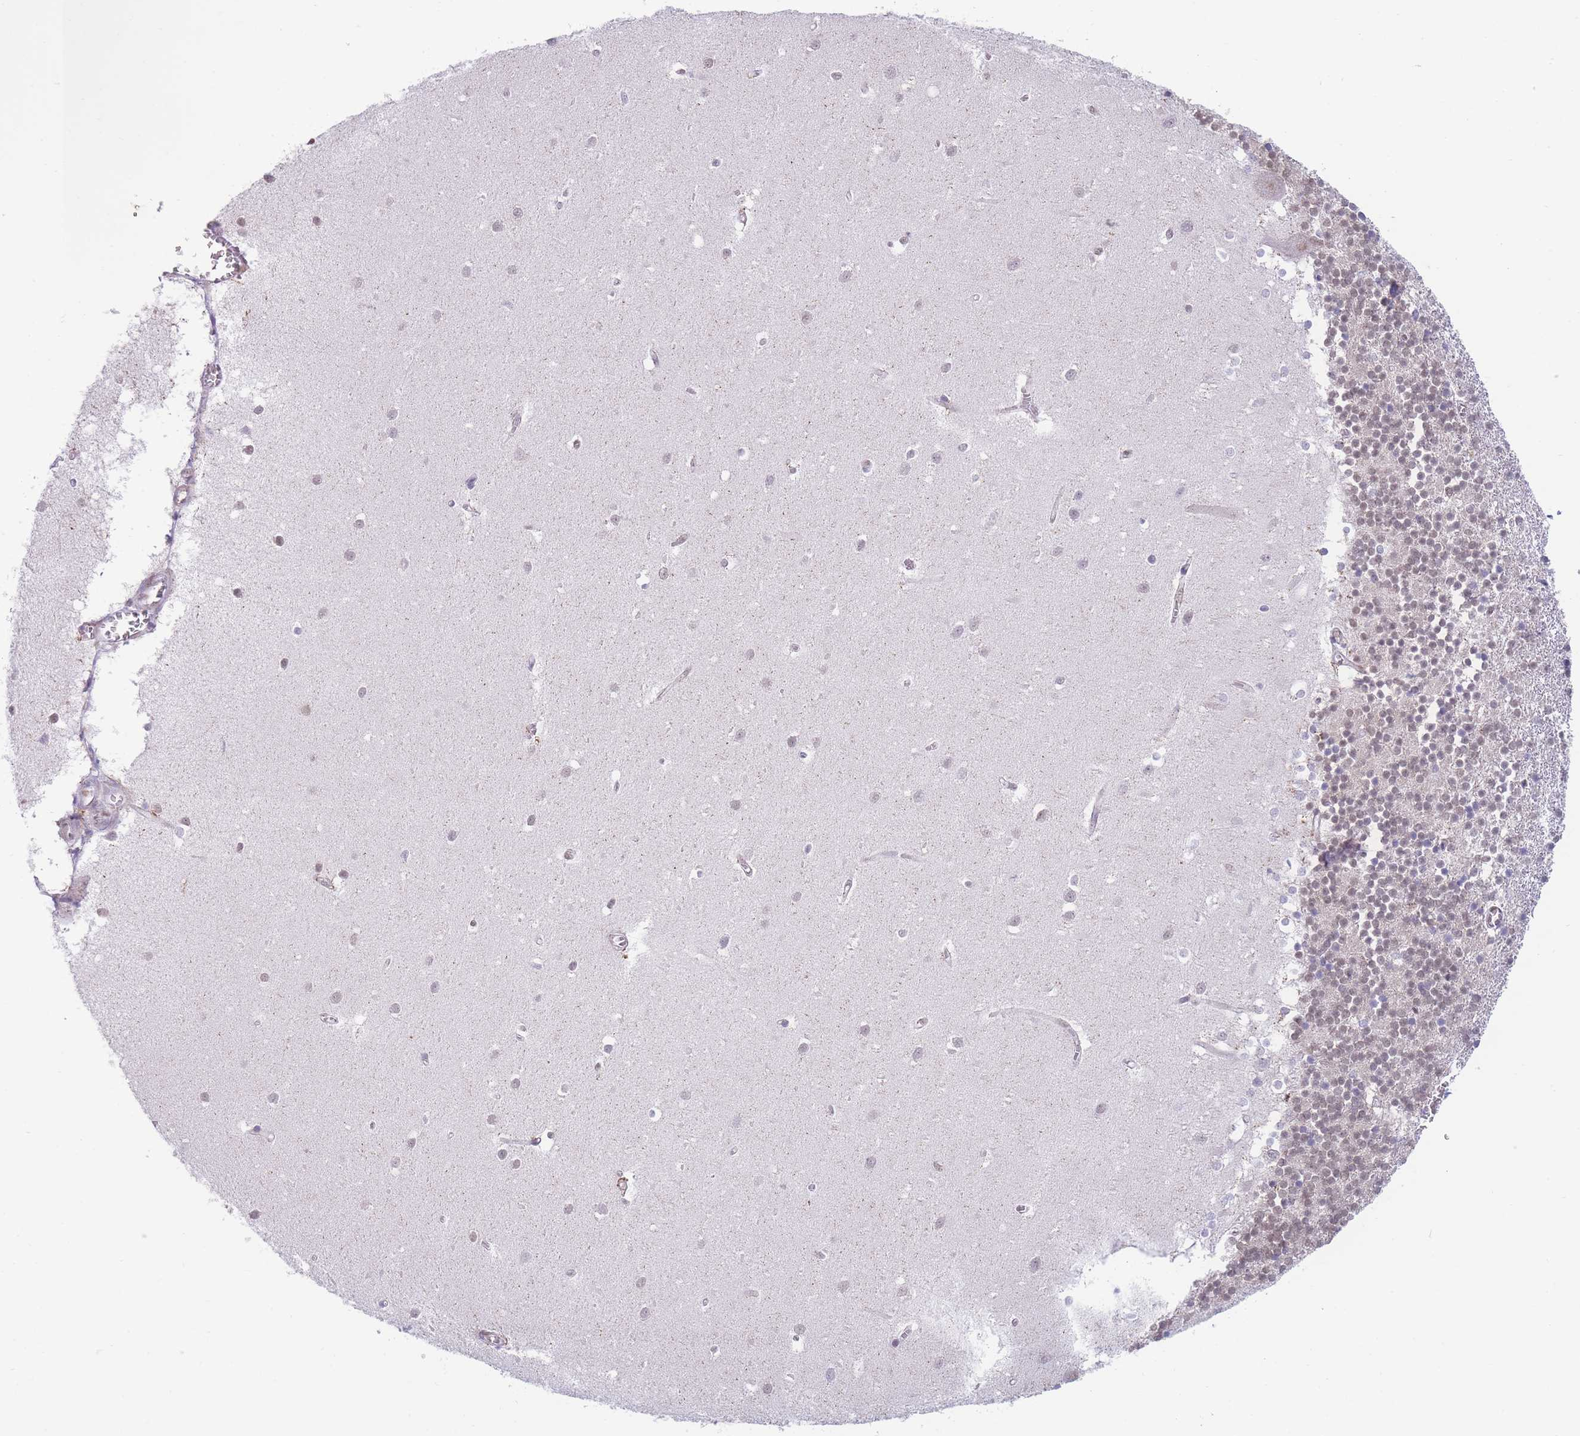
{"staining": {"intensity": "weak", "quantity": "25%-75%", "location": "nuclear"}, "tissue": "cerebellum", "cell_type": "Cells in granular layer", "image_type": "normal", "snomed": [{"axis": "morphology", "description": "Normal tissue, NOS"}, {"axis": "topography", "description": "Cerebellum"}], "caption": "IHC of unremarkable cerebellum shows low levels of weak nuclear expression in approximately 25%-75% of cells in granular layer.", "gene": "DNAJC3", "patient": {"sex": "male", "age": 54}}